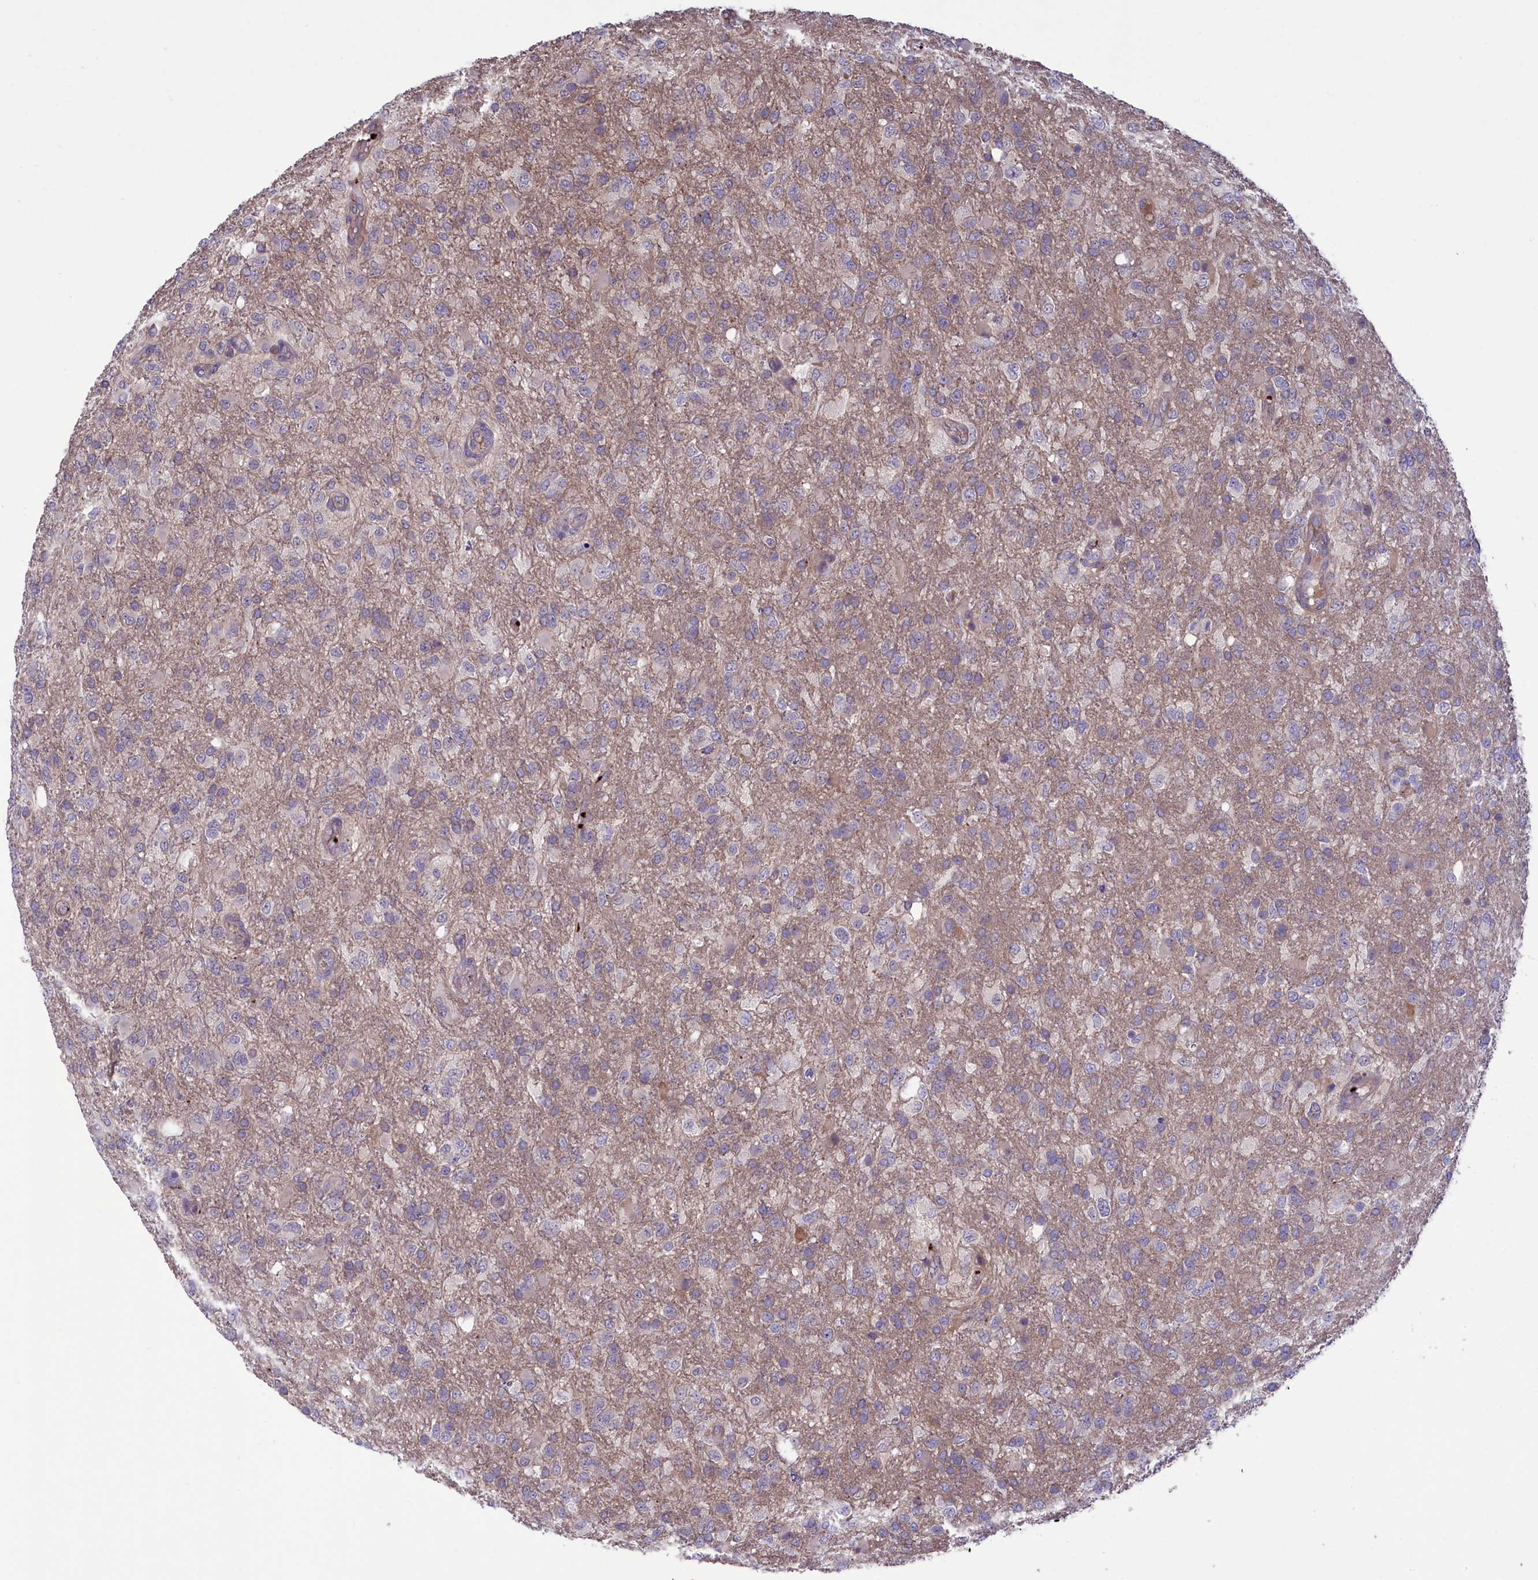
{"staining": {"intensity": "negative", "quantity": "none", "location": "none"}, "tissue": "glioma", "cell_type": "Tumor cells", "image_type": "cancer", "snomed": [{"axis": "morphology", "description": "Glioma, malignant, High grade"}, {"axis": "topography", "description": "Brain"}], "caption": "A high-resolution photomicrograph shows immunohistochemistry (IHC) staining of glioma, which reveals no significant staining in tumor cells. The staining is performed using DAB brown chromogen with nuclei counter-stained in using hematoxylin.", "gene": "HEATR3", "patient": {"sex": "female", "age": 74}}